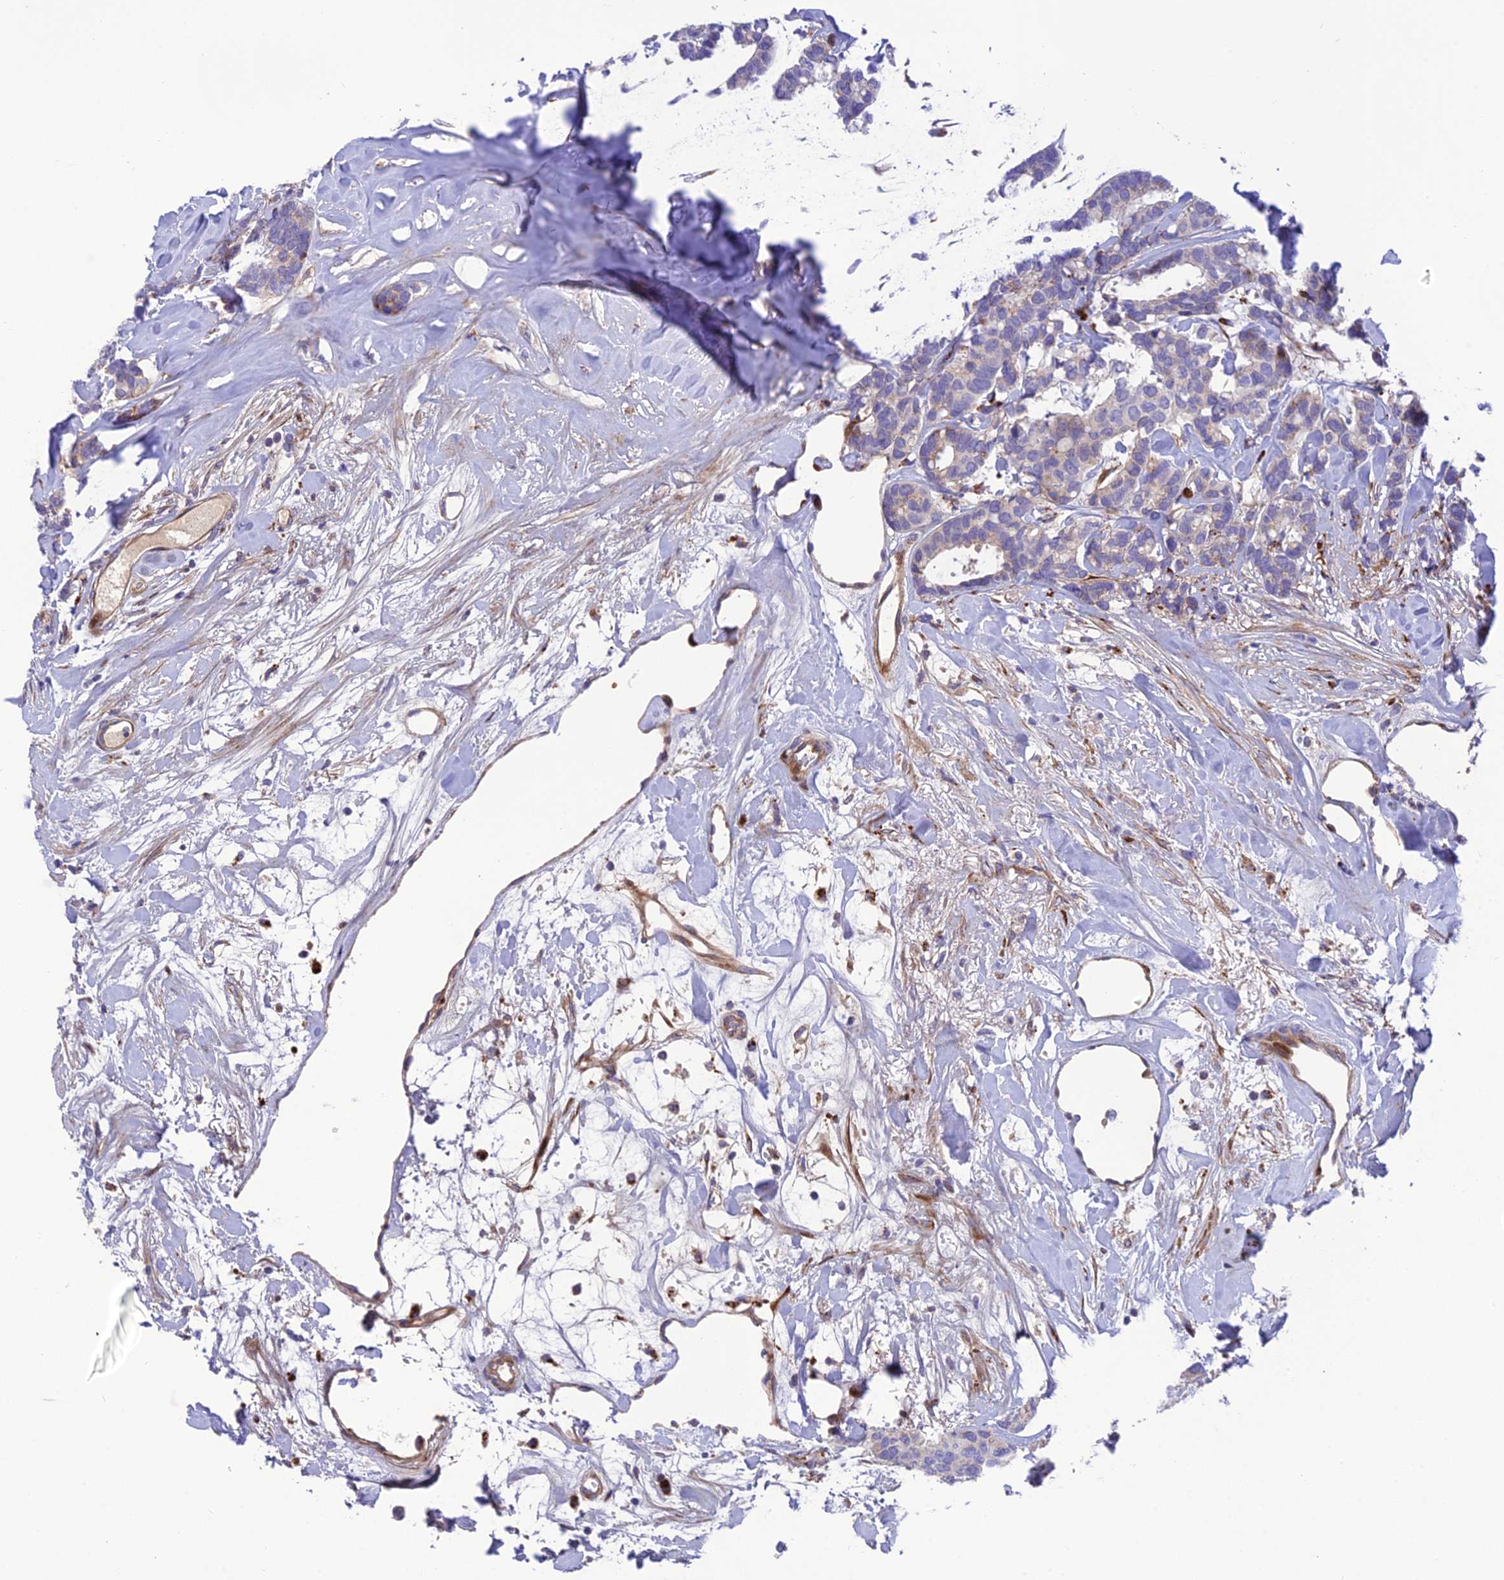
{"staining": {"intensity": "negative", "quantity": "none", "location": "none"}, "tissue": "breast cancer", "cell_type": "Tumor cells", "image_type": "cancer", "snomed": [{"axis": "morphology", "description": "Duct carcinoma"}, {"axis": "topography", "description": "Breast"}], "caption": "Immunohistochemistry (IHC) histopathology image of human intraductal carcinoma (breast) stained for a protein (brown), which displays no positivity in tumor cells.", "gene": "CPSF4L", "patient": {"sex": "female", "age": 87}}